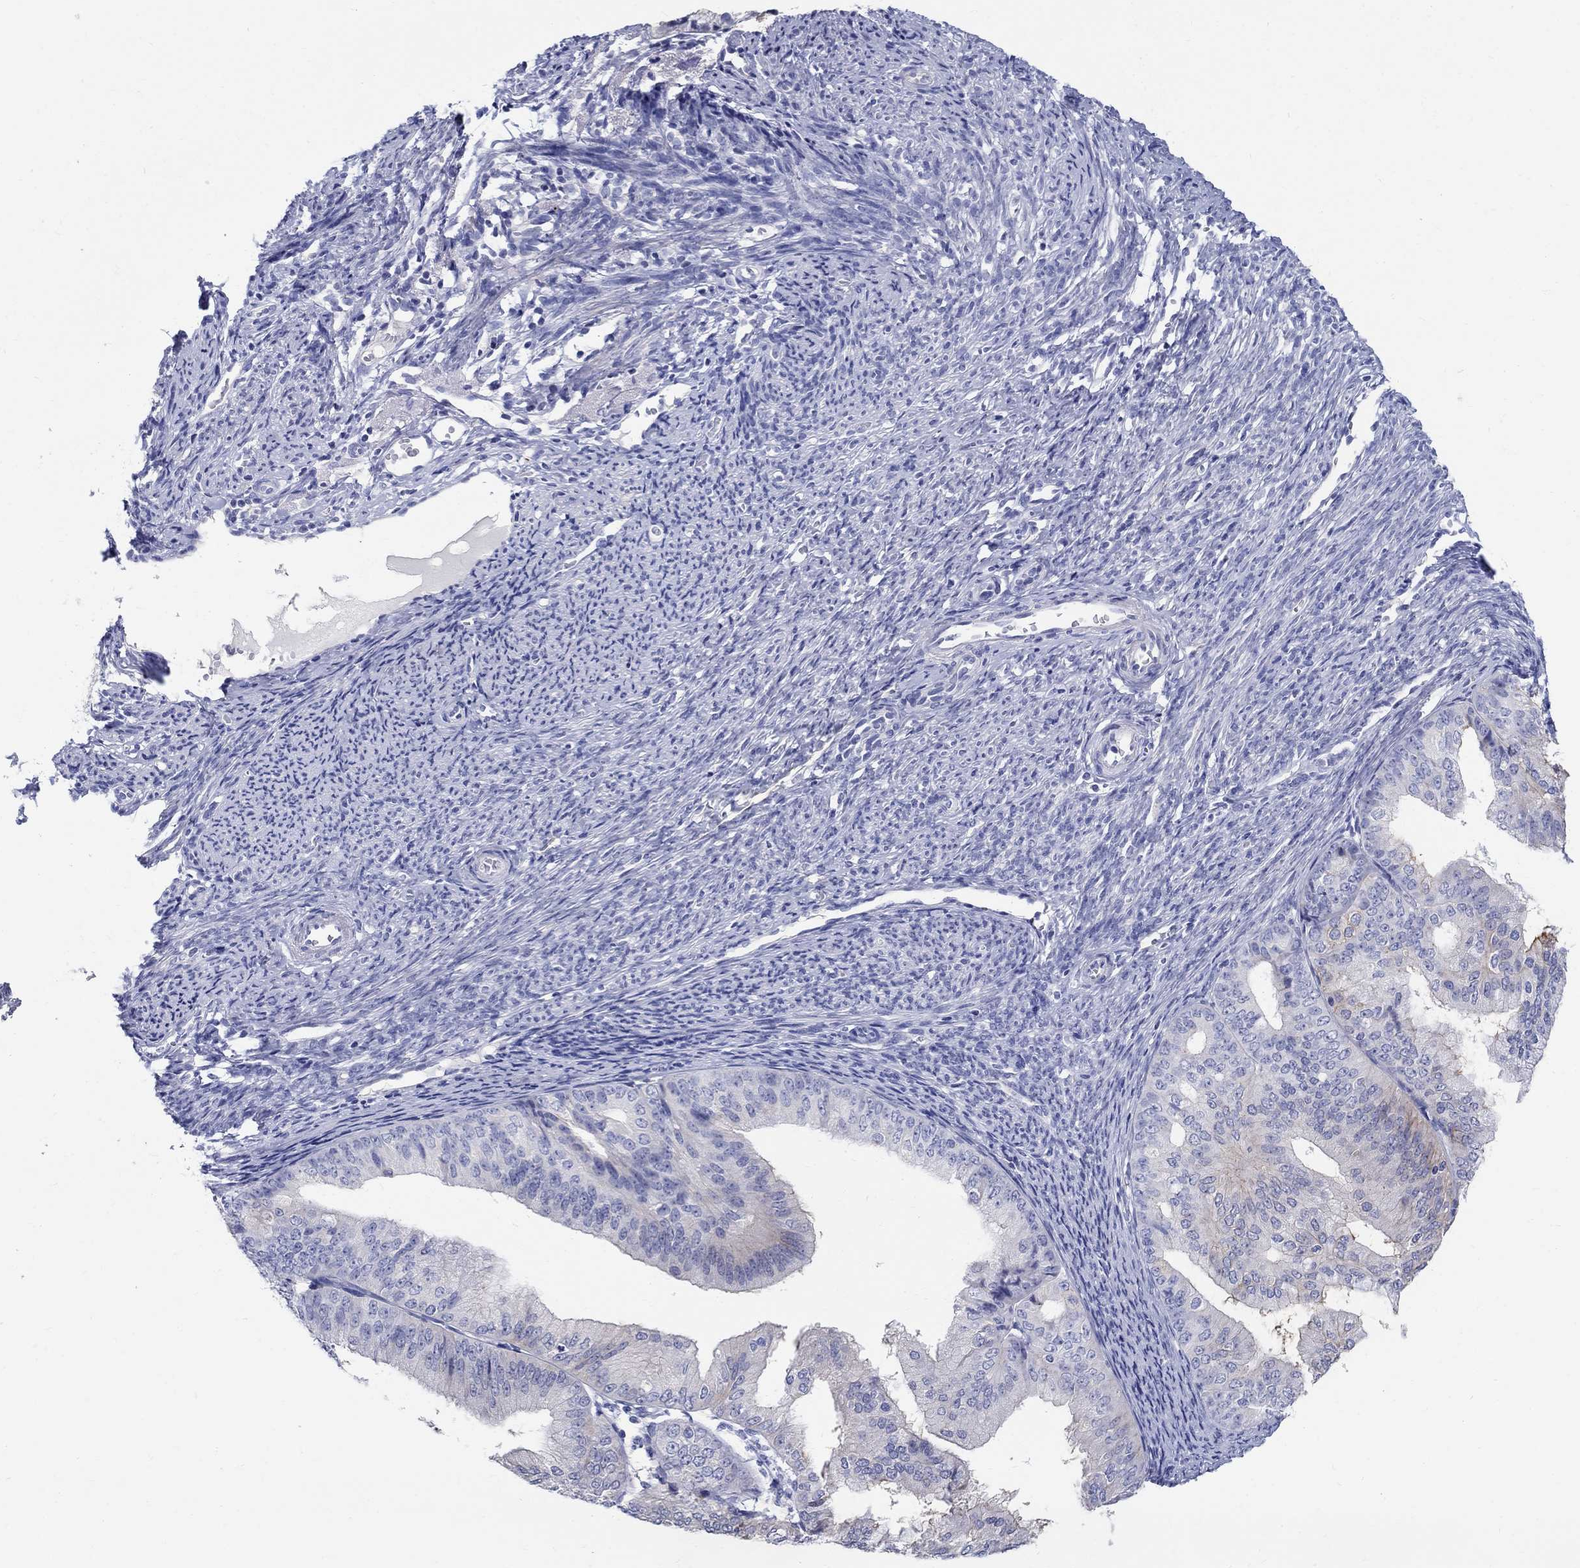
{"staining": {"intensity": "weak", "quantity": "<25%", "location": "cytoplasmic/membranous,nuclear"}, "tissue": "endometrial cancer", "cell_type": "Tumor cells", "image_type": "cancer", "snomed": [{"axis": "morphology", "description": "Adenocarcinoma, NOS"}, {"axis": "topography", "description": "Endometrium"}], "caption": "This is a micrograph of immunohistochemistry staining of endometrial cancer (adenocarcinoma), which shows no staining in tumor cells.", "gene": "SOX2", "patient": {"sex": "female", "age": 63}}